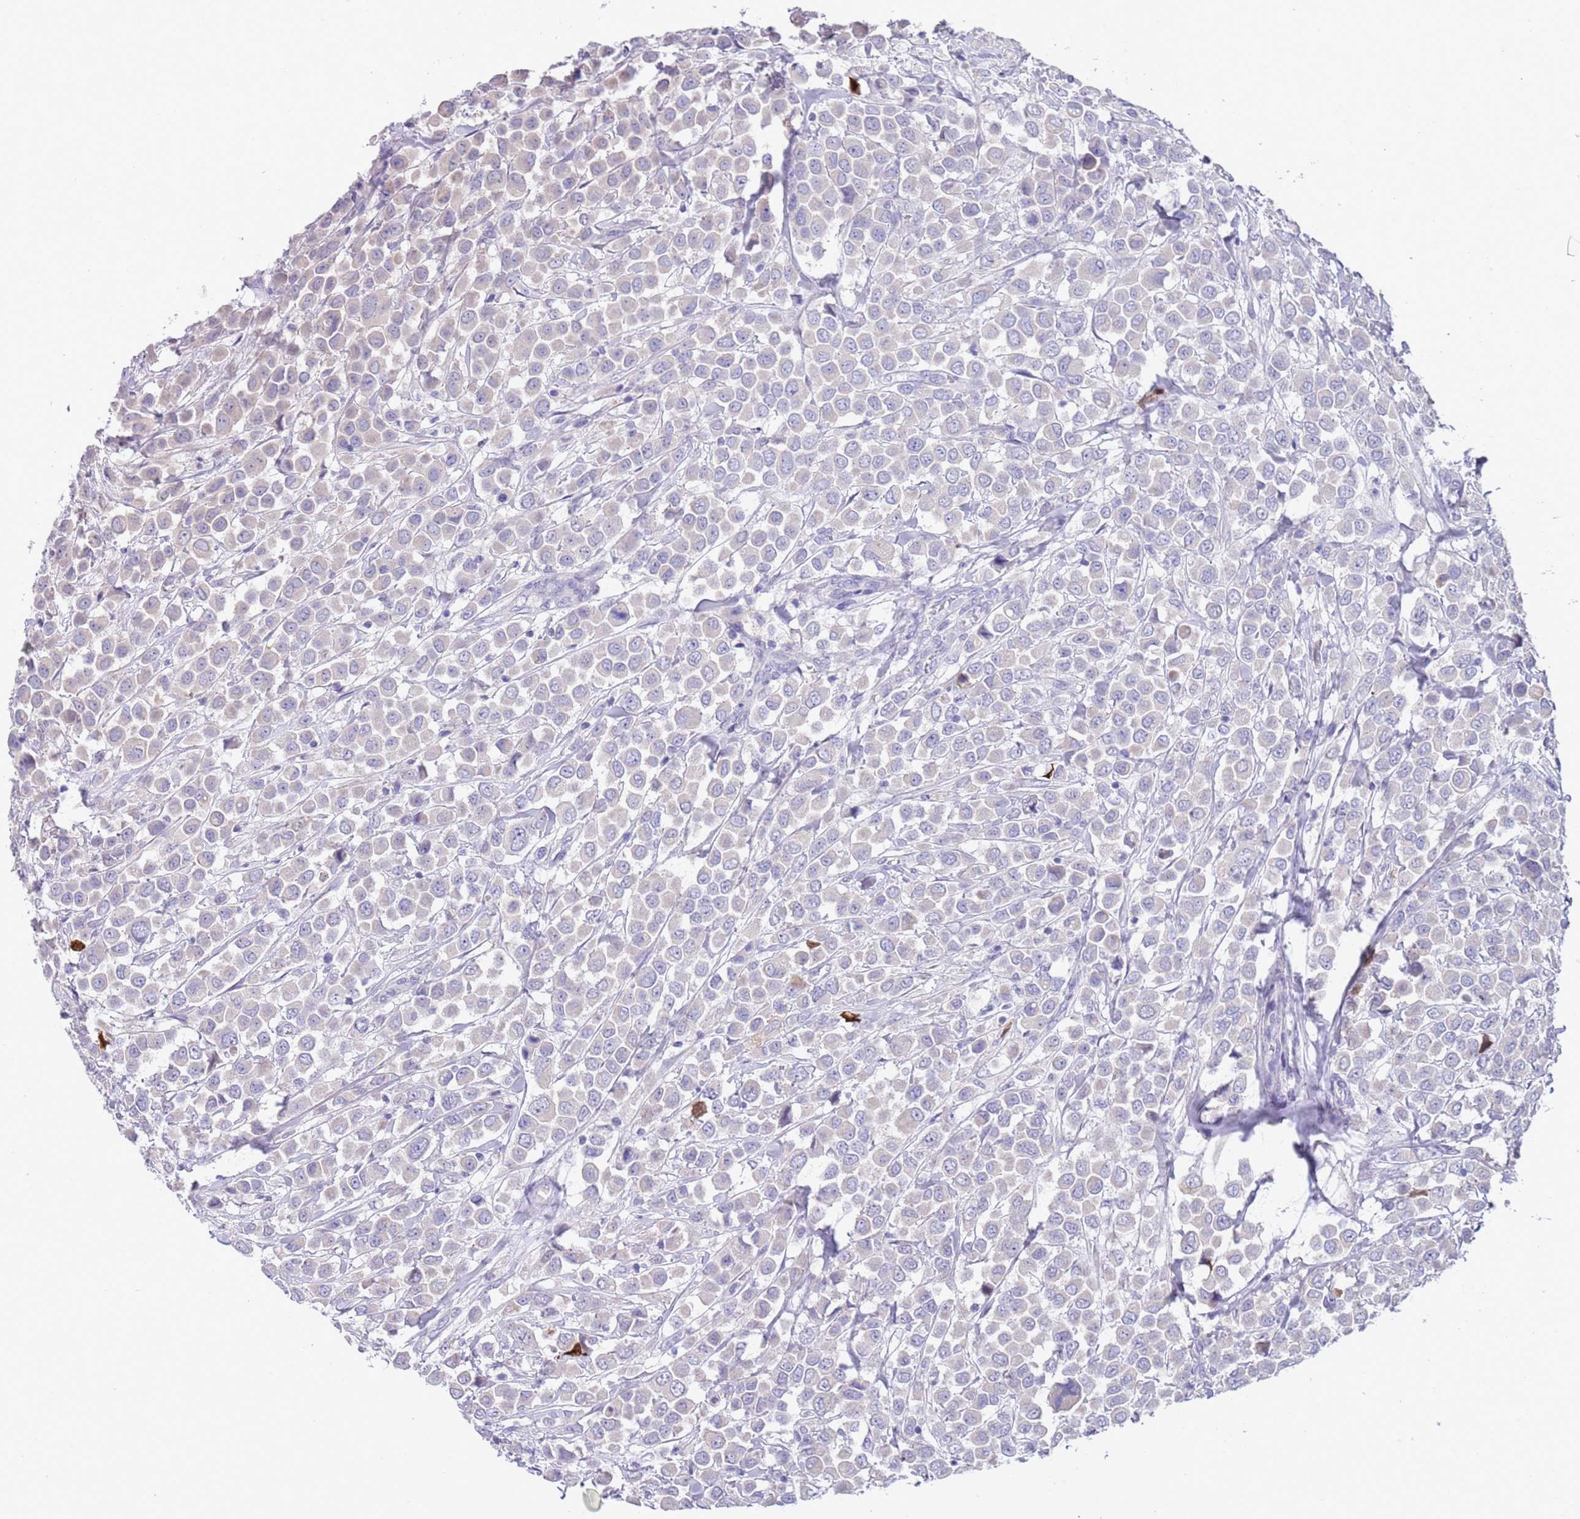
{"staining": {"intensity": "negative", "quantity": "none", "location": "none"}, "tissue": "breast cancer", "cell_type": "Tumor cells", "image_type": "cancer", "snomed": [{"axis": "morphology", "description": "Duct carcinoma"}, {"axis": "topography", "description": "Breast"}], "caption": "Tumor cells show no significant protein positivity in breast cancer (intraductal carcinoma). (Brightfield microscopy of DAB (3,3'-diaminobenzidine) immunohistochemistry (IHC) at high magnification).", "gene": "SPIRE2", "patient": {"sex": "female", "age": 61}}